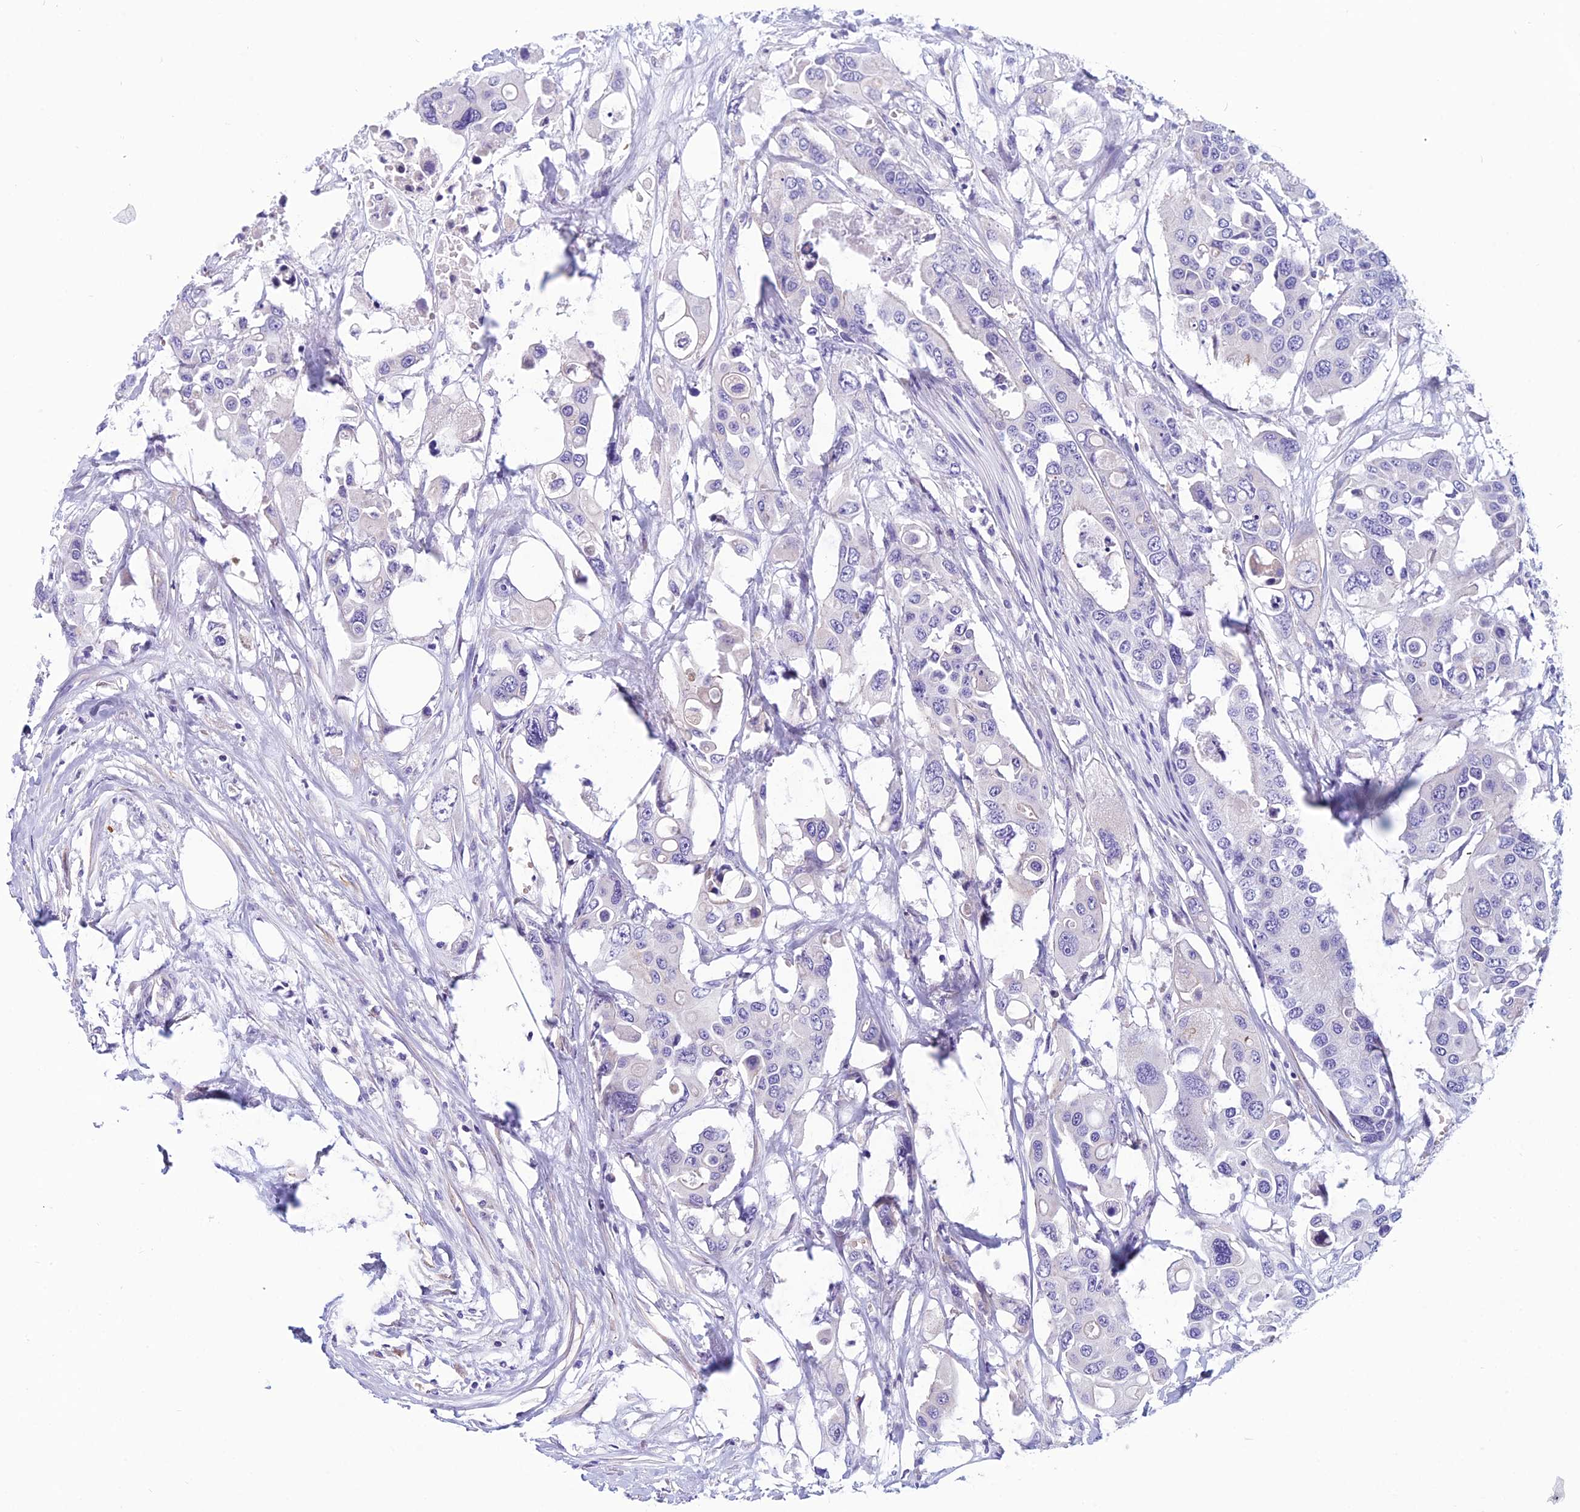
{"staining": {"intensity": "negative", "quantity": "none", "location": "none"}, "tissue": "colorectal cancer", "cell_type": "Tumor cells", "image_type": "cancer", "snomed": [{"axis": "morphology", "description": "Adenocarcinoma, NOS"}, {"axis": "topography", "description": "Colon"}], "caption": "This is a photomicrograph of IHC staining of colorectal cancer, which shows no staining in tumor cells.", "gene": "RBM41", "patient": {"sex": "male", "age": 77}}